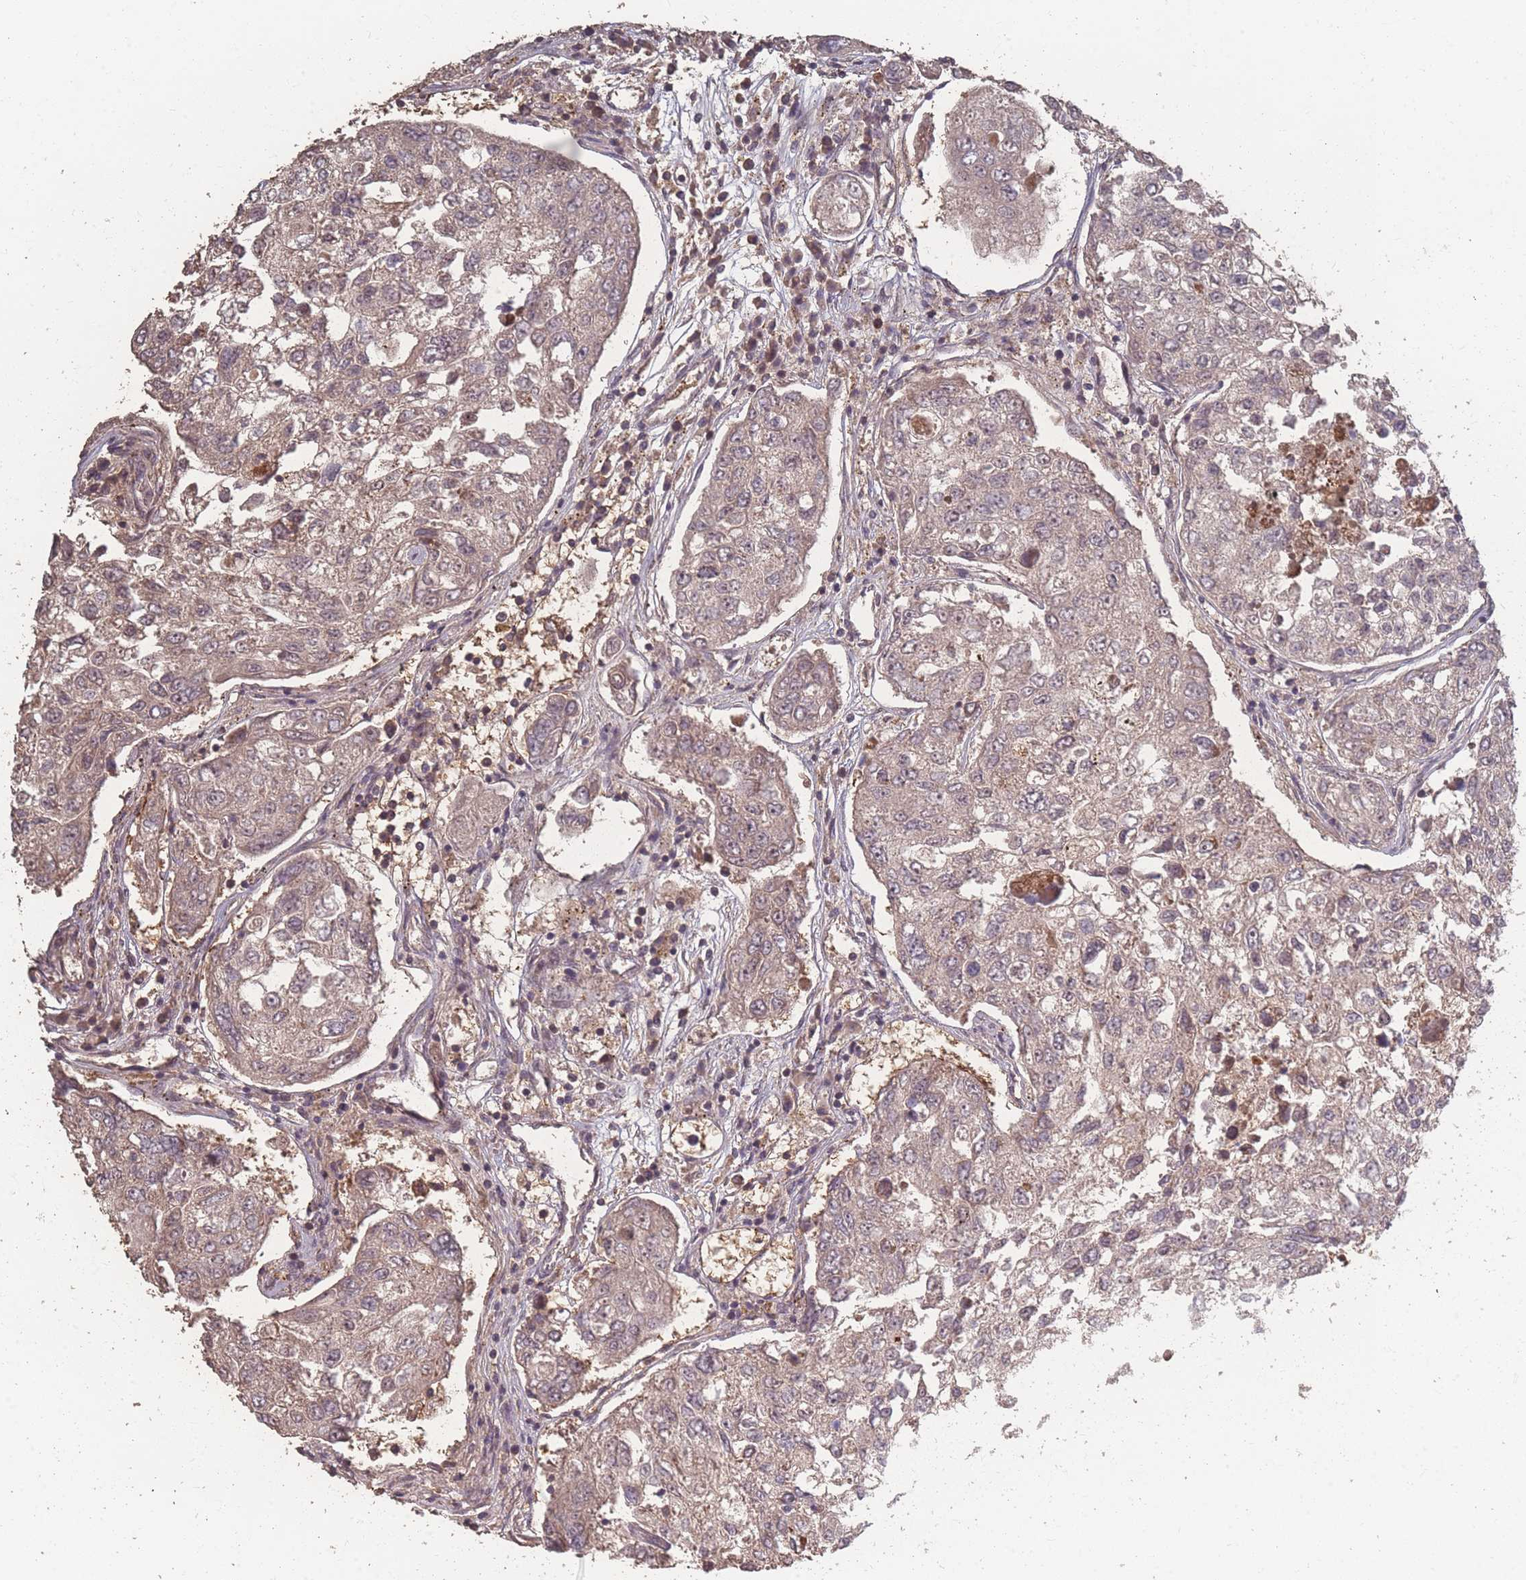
{"staining": {"intensity": "weak", "quantity": ">75%", "location": "cytoplasmic/membranous"}, "tissue": "urothelial cancer", "cell_type": "Tumor cells", "image_type": "cancer", "snomed": [{"axis": "morphology", "description": "Urothelial carcinoma, High grade"}, {"axis": "topography", "description": "Lymph node"}, {"axis": "topography", "description": "Urinary bladder"}], "caption": "A high-resolution histopathology image shows immunohistochemistry (IHC) staining of urothelial carcinoma (high-grade), which displays weak cytoplasmic/membranous positivity in about >75% of tumor cells. (Brightfield microscopy of DAB IHC at high magnification).", "gene": "LYRM7", "patient": {"sex": "male", "age": 51}}